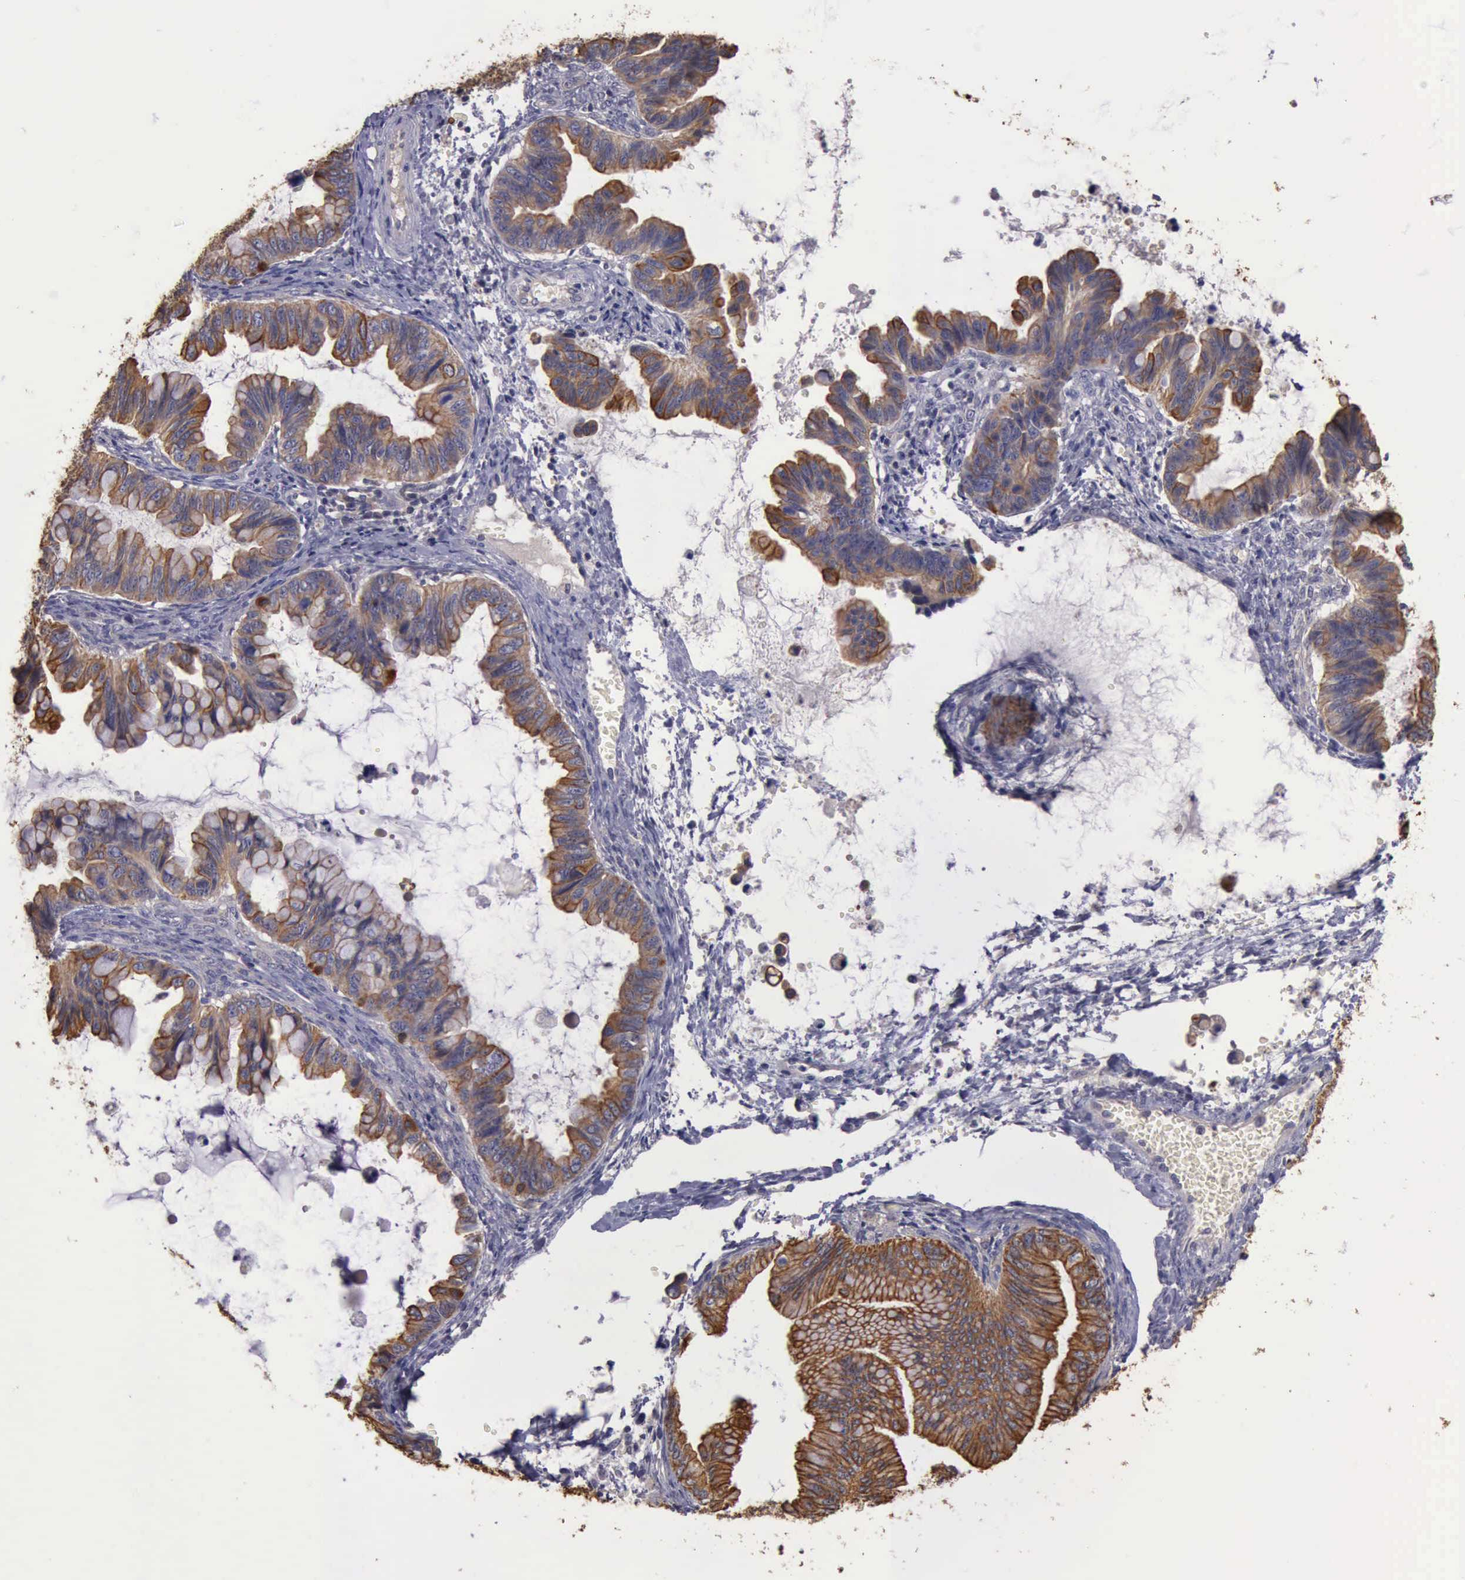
{"staining": {"intensity": "moderate", "quantity": ">75%", "location": "cytoplasmic/membranous"}, "tissue": "ovarian cancer", "cell_type": "Tumor cells", "image_type": "cancer", "snomed": [{"axis": "morphology", "description": "Cystadenocarcinoma, mucinous, NOS"}, {"axis": "topography", "description": "Ovary"}], "caption": "This image exhibits ovarian cancer stained with IHC to label a protein in brown. The cytoplasmic/membranous of tumor cells show moderate positivity for the protein. Nuclei are counter-stained blue.", "gene": "RAB39B", "patient": {"sex": "female", "age": 36}}